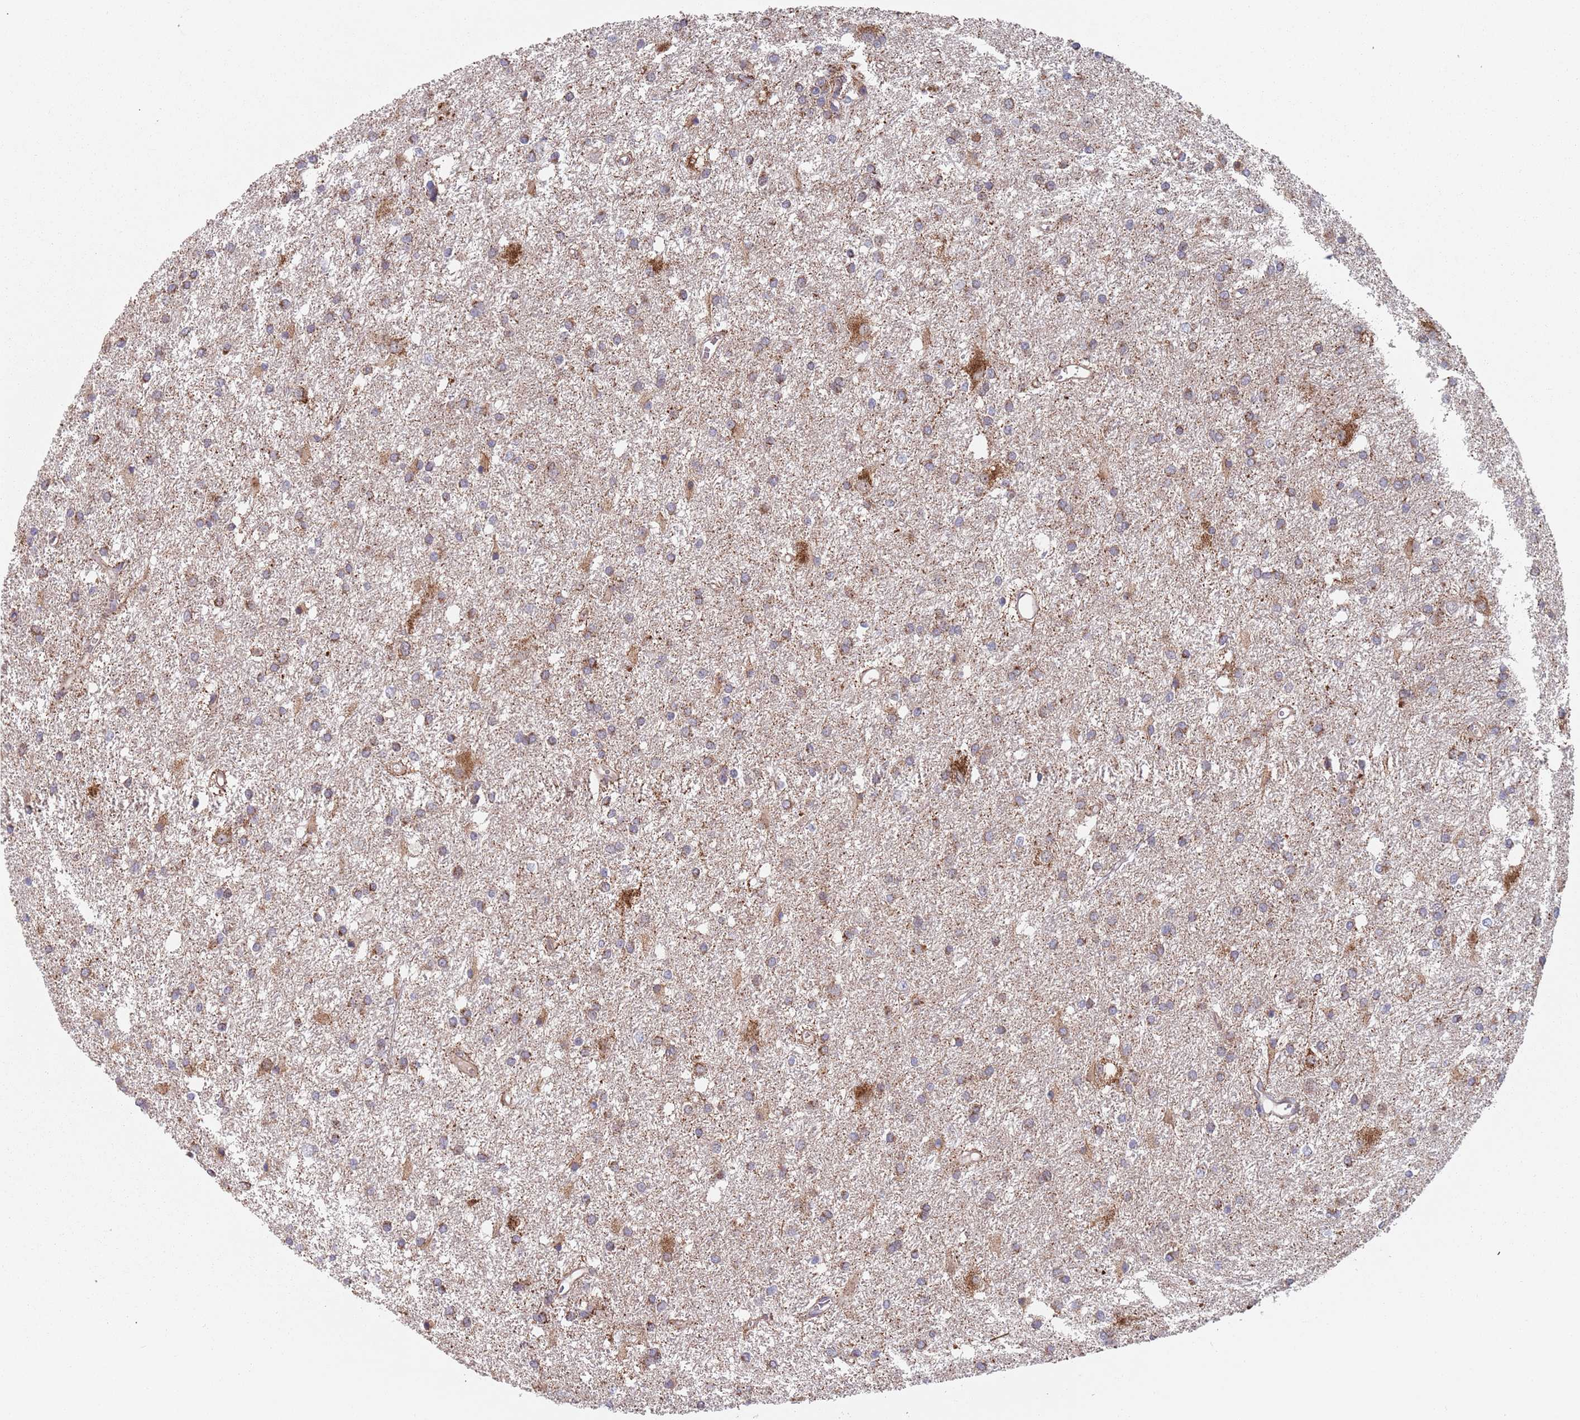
{"staining": {"intensity": "moderate", "quantity": "25%-75%", "location": "cytoplasmic/membranous"}, "tissue": "glioma", "cell_type": "Tumor cells", "image_type": "cancer", "snomed": [{"axis": "morphology", "description": "Glioma, malignant, High grade"}, {"axis": "topography", "description": "Brain"}], "caption": "There is medium levels of moderate cytoplasmic/membranous expression in tumor cells of glioma, as demonstrated by immunohistochemical staining (brown color).", "gene": "ZNF140", "patient": {"sex": "female", "age": 50}}